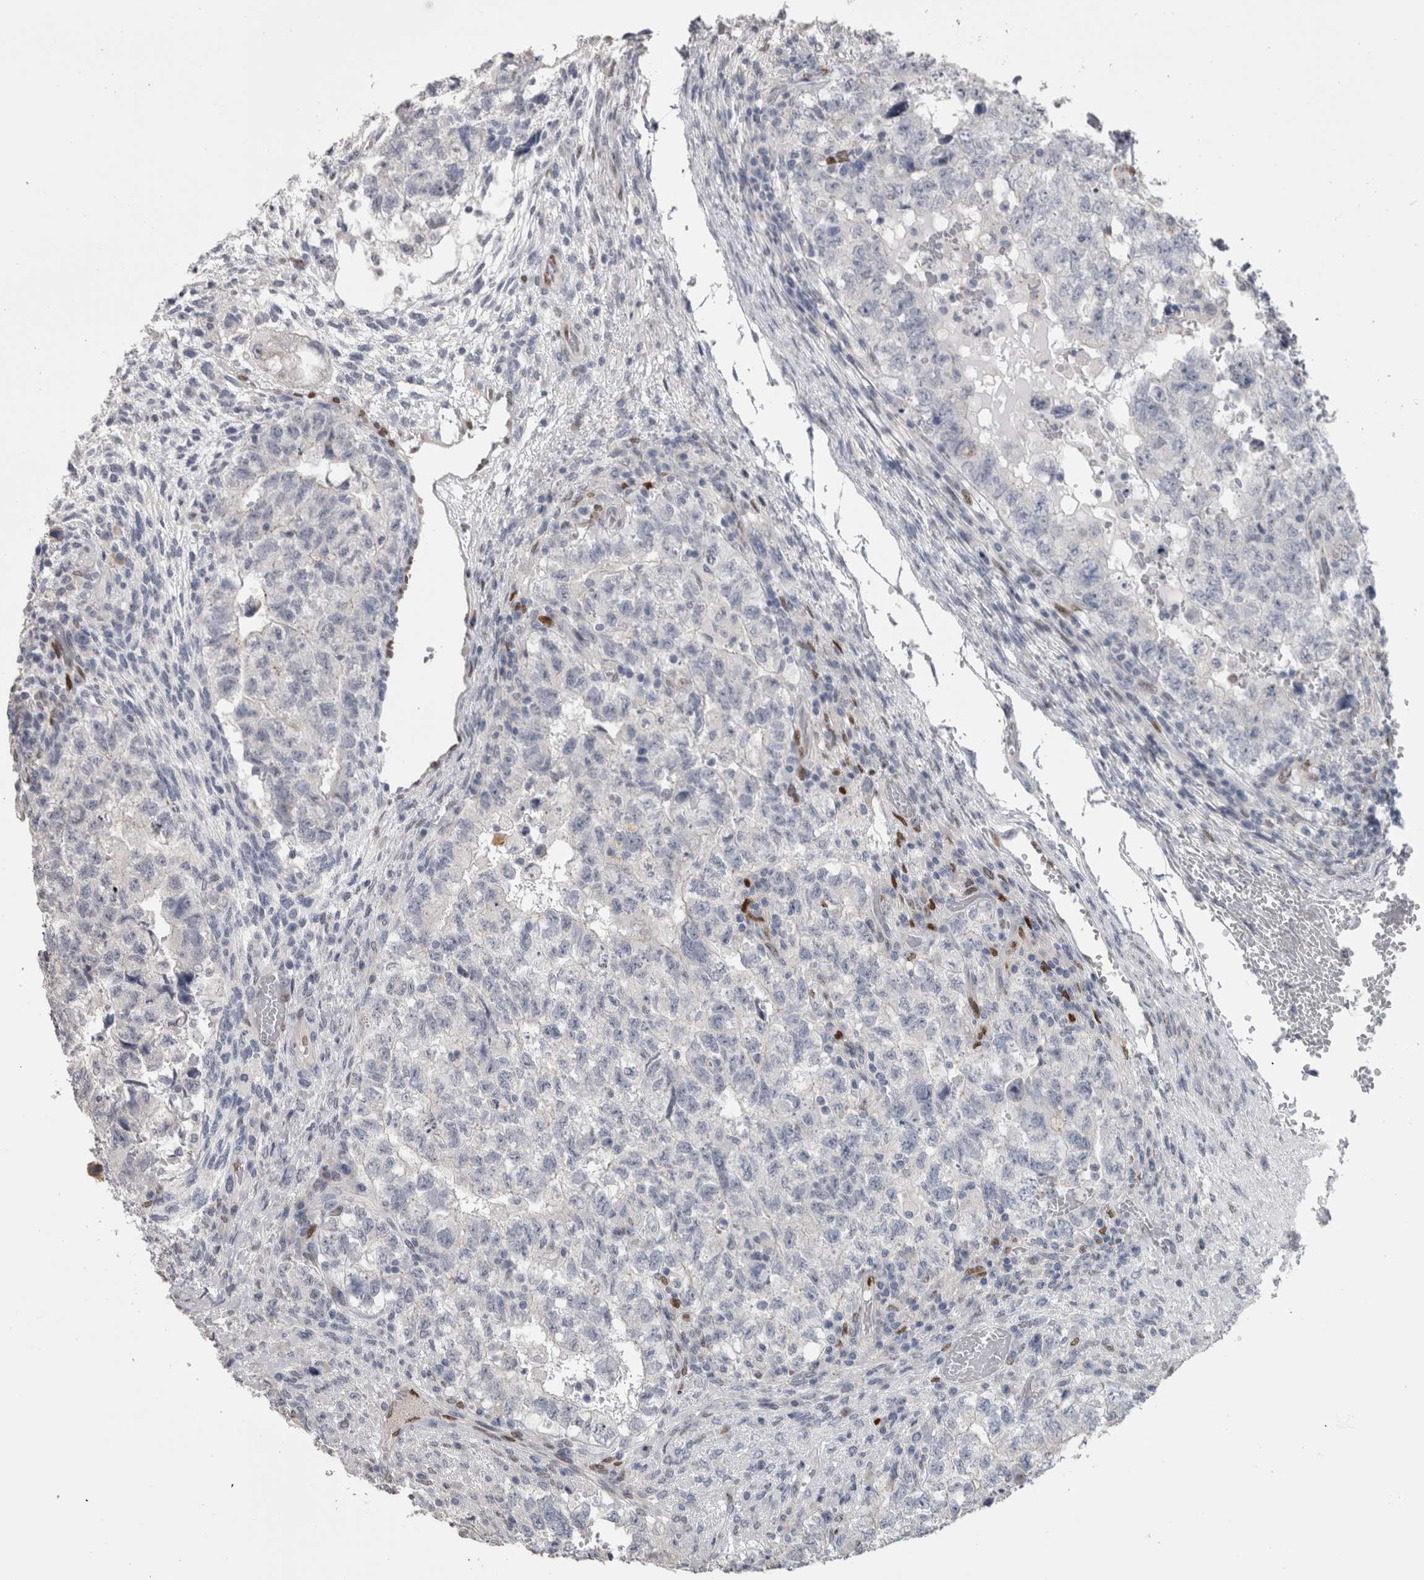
{"staining": {"intensity": "negative", "quantity": "none", "location": "none"}, "tissue": "testis cancer", "cell_type": "Tumor cells", "image_type": "cancer", "snomed": [{"axis": "morphology", "description": "Carcinoma, Embryonal, NOS"}, {"axis": "topography", "description": "Testis"}], "caption": "Embryonal carcinoma (testis) was stained to show a protein in brown. There is no significant staining in tumor cells.", "gene": "IL33", "patient": {"sex": "male", "age": 36}}